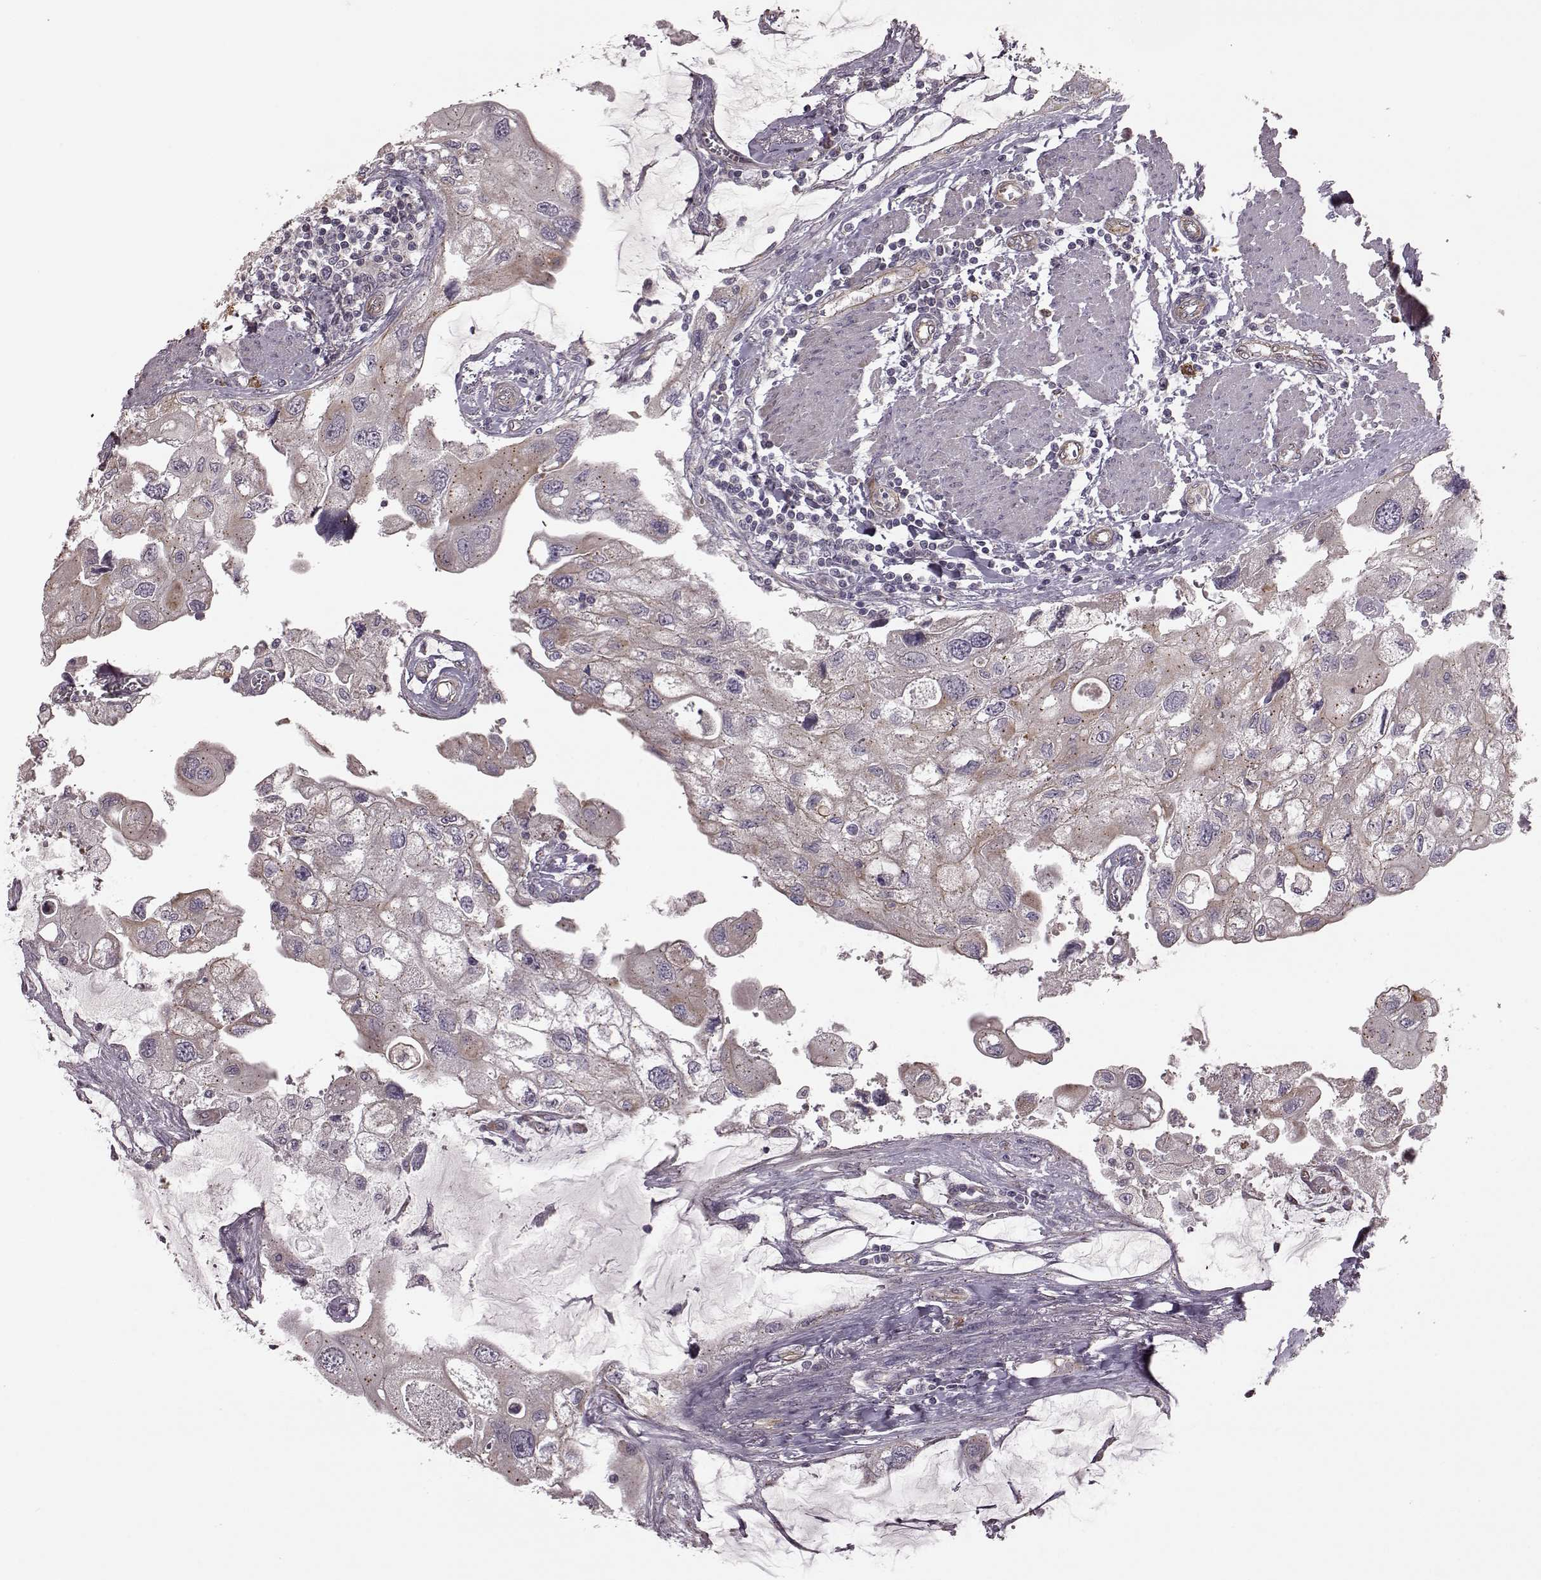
{"staining": {"intensity": "weak", "quantity": ">75%", "location": "cytoplasmic/membranous"}, "tissue": "urothelial cancer", "cell_type": "Tumor cells", "image_type": "cancer", "snomed": [{"axis": "morphology", "description": "Urothelial carcinoma, High grade"}, {"axis": "topography", "description": "Urinary bladder"}], "caption": "Urothelial cancer stained with DAB IHC reveals low levels of weak cytoplasmic/membranous staining in approximately >75% of tumor cells.", "gene": "NTF3", "patient": {"sex": "male", "age": 59}}